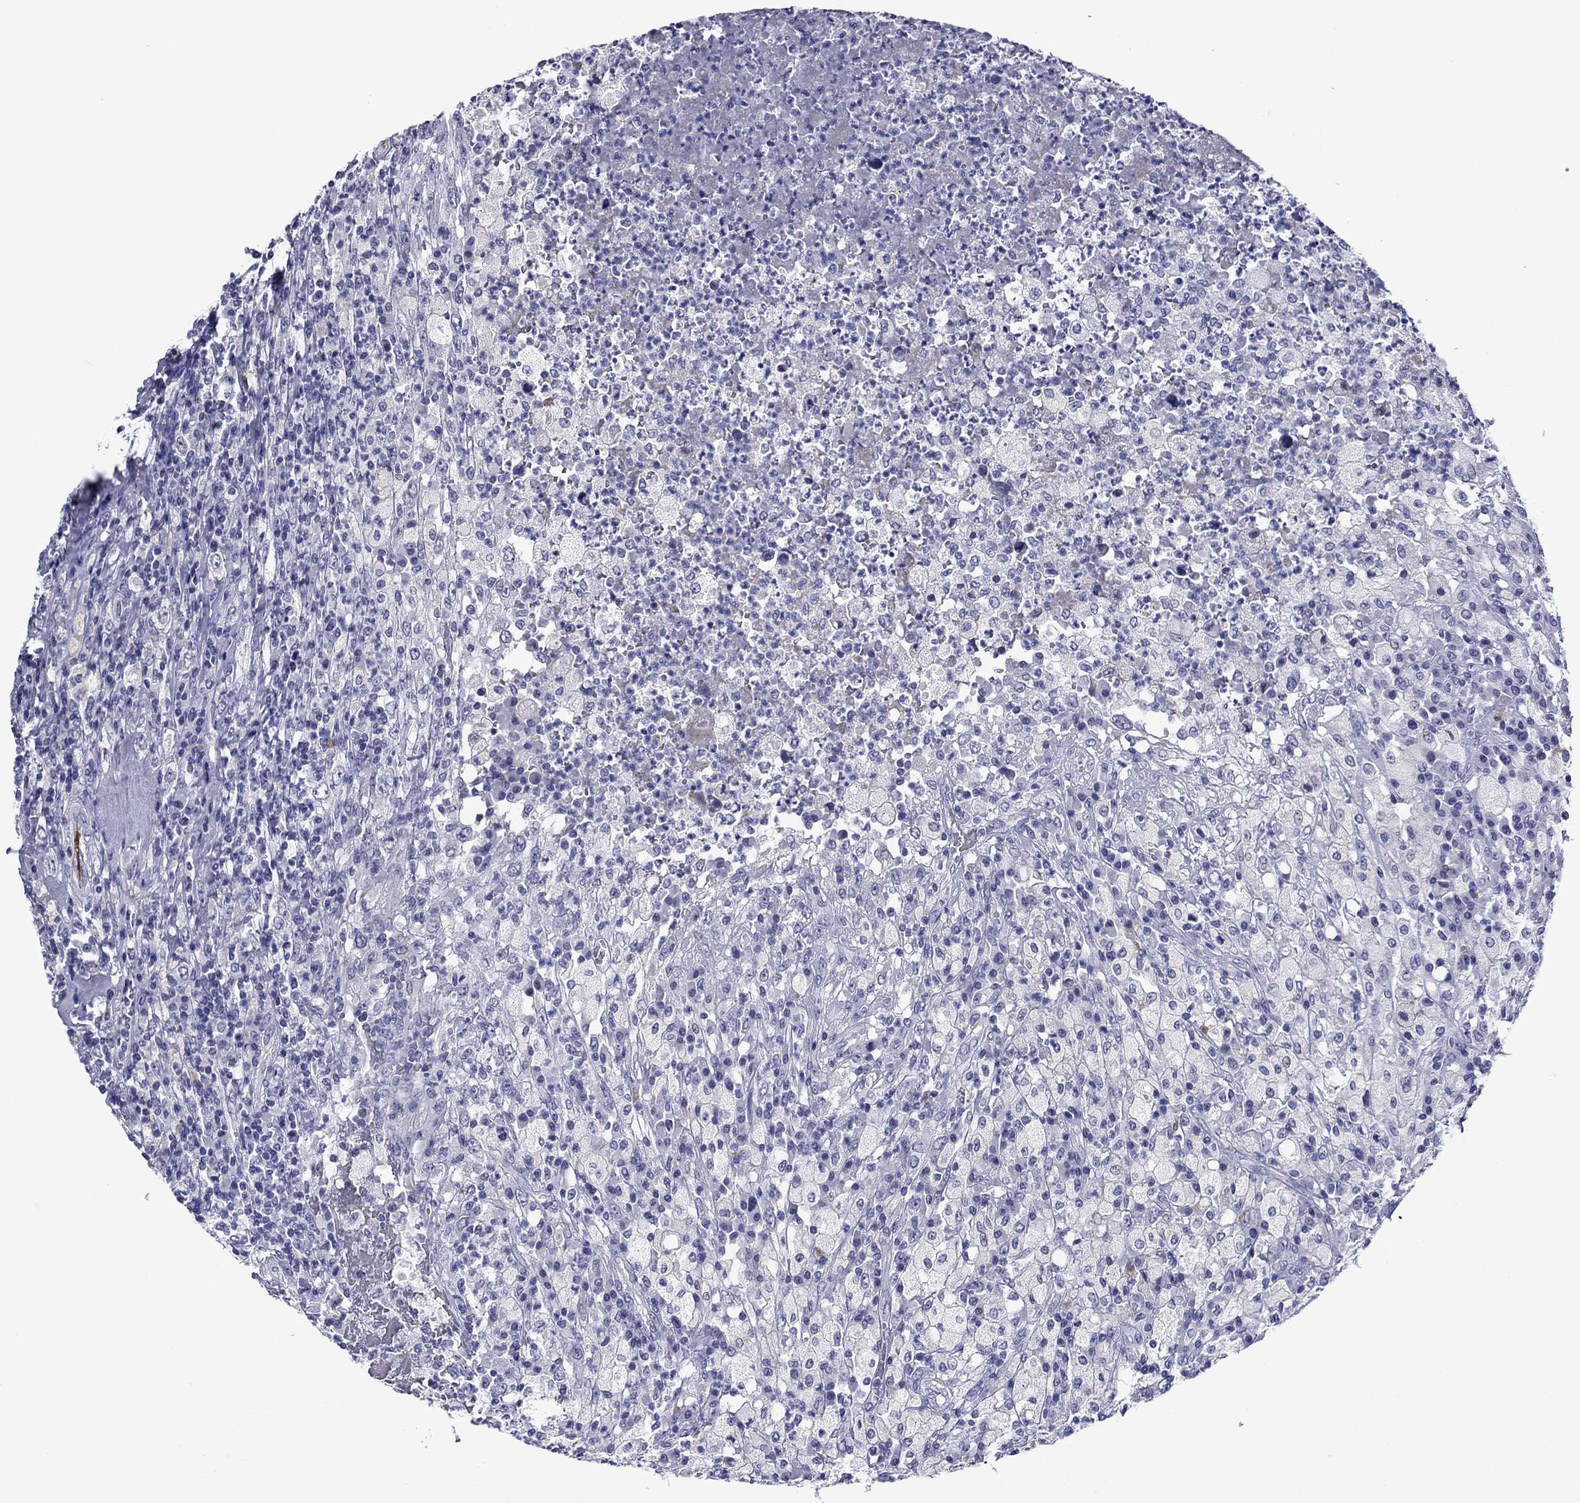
{"staining": {"intensity": "negative", "quantity": "none", "location": "none"}, "tissue": "testis cancer", "cell_type": "Tumor cells", "image_type": "cancer", "snomed": [{"axis": "morphology", "description": "Necrosis, NOS"}, {"axis": "morphology", "description": "Carcinoma, Embryonal, NOS"}, {"axis": "topography", "description": "Testis"}], "caption": "Tumor cells show no significant protein staining in testis cancer (embryonal carcinoma). The staining was performed using DAB (3,3'-diaminobenzidine) to visualize the protein expression in brown, while the nuclei were stained in blue with hematoxylin (Magnification: 20x).", "gene": "APOA2", "patient": {"sex": "male", "age": 19}}